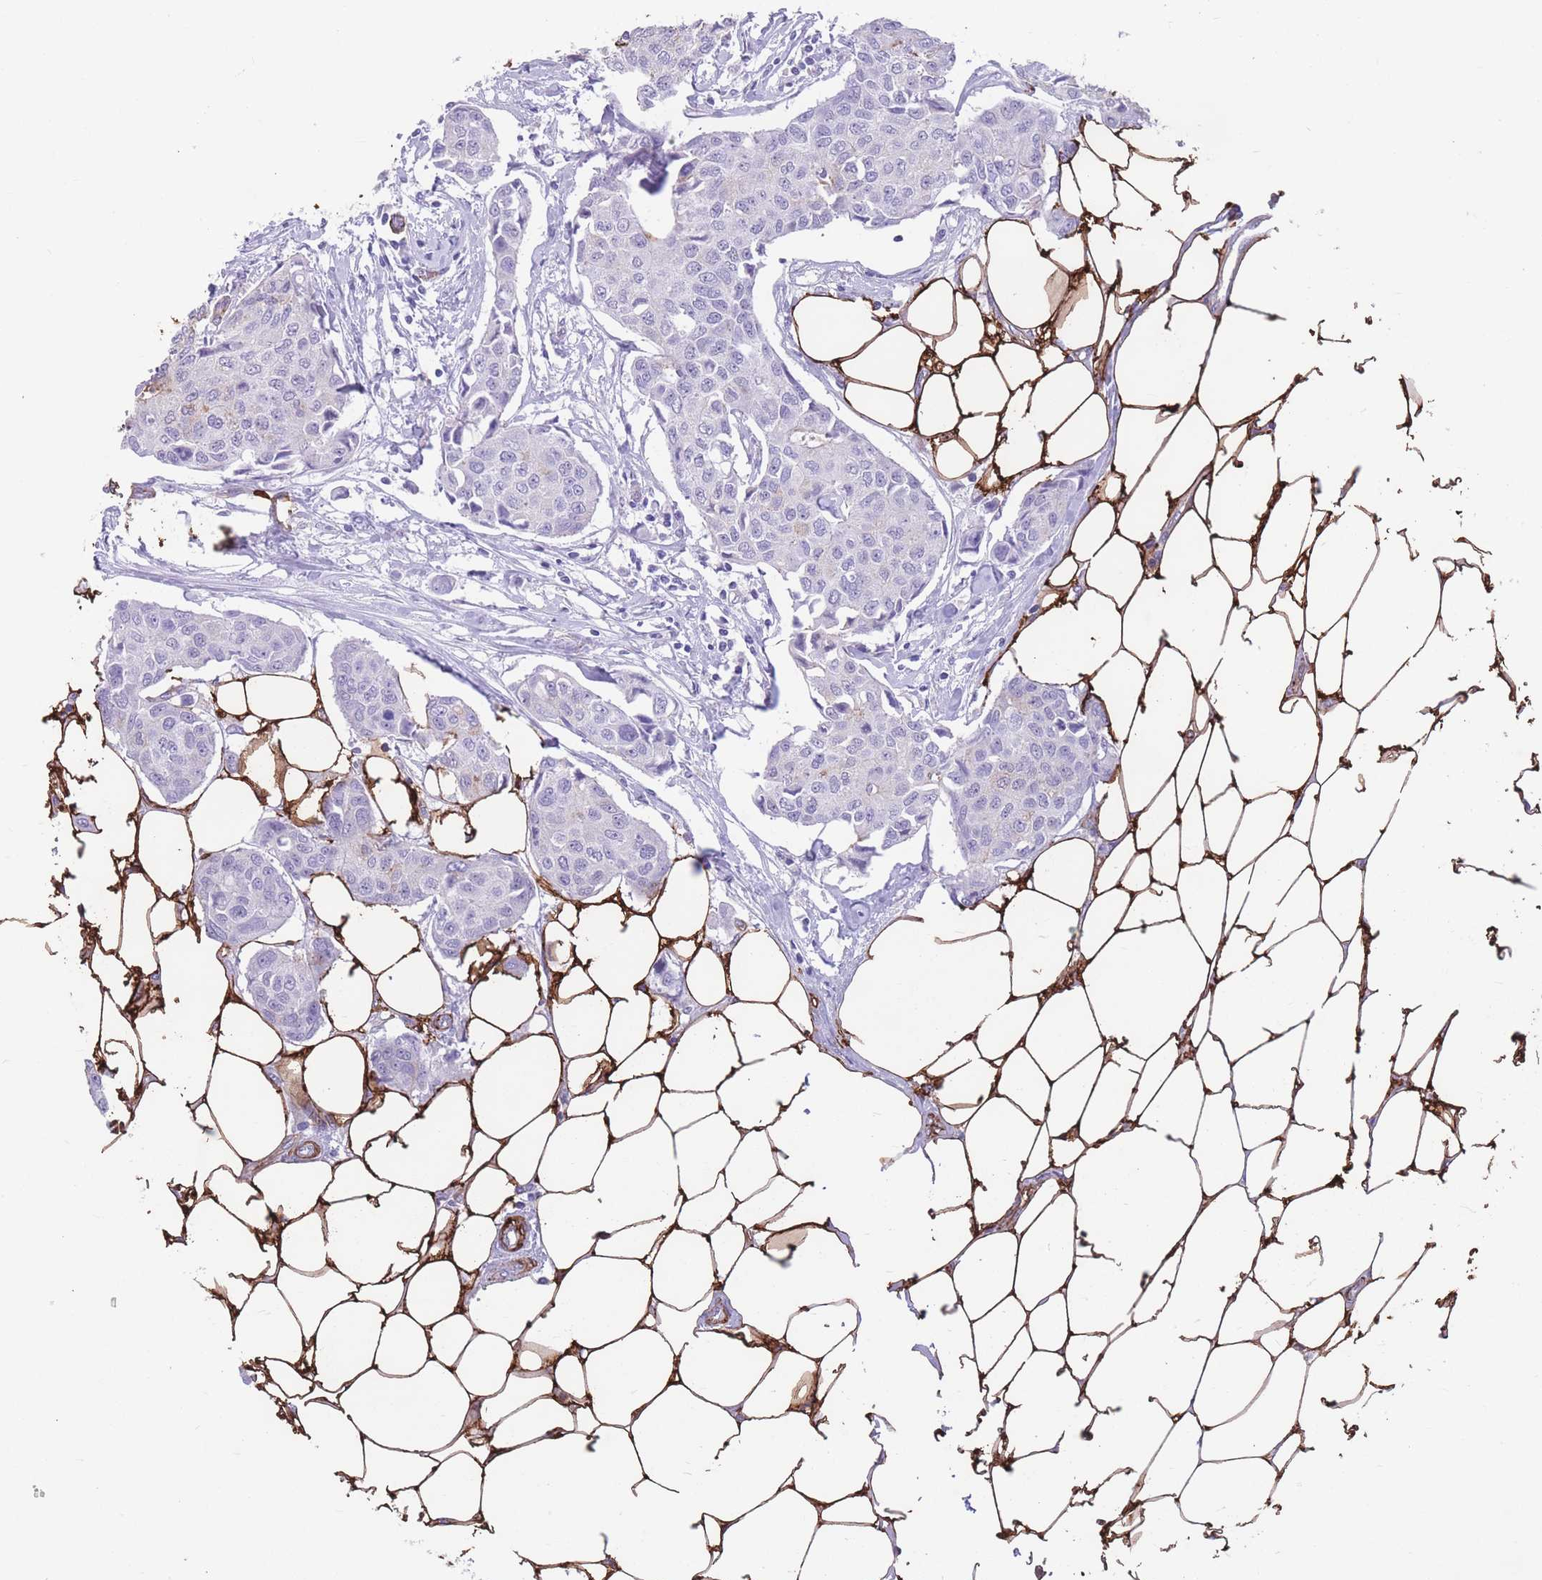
{"staining": {"intensity": "negative", "quantity": "none", "location": "none"}, "tissue": "breast cancer", "cell_type": "Tumor cells", "image_type": "cancer", "snomed": [{"axis": "morphology", "description": "Duct carcinoma"}, {"axis": "topography", "description": "Breast"}, {"axis": "topography", "description": "Lymph node"}], "caption": "Immunohistochemistry histopathology image of neoplastic tissue: human breast invasive ductal carcinoma stained with DAB exhibits no significant protein staining in tumor cells.", "gene": "DPYD", "patient": {"sex": "female", "age": 80}}